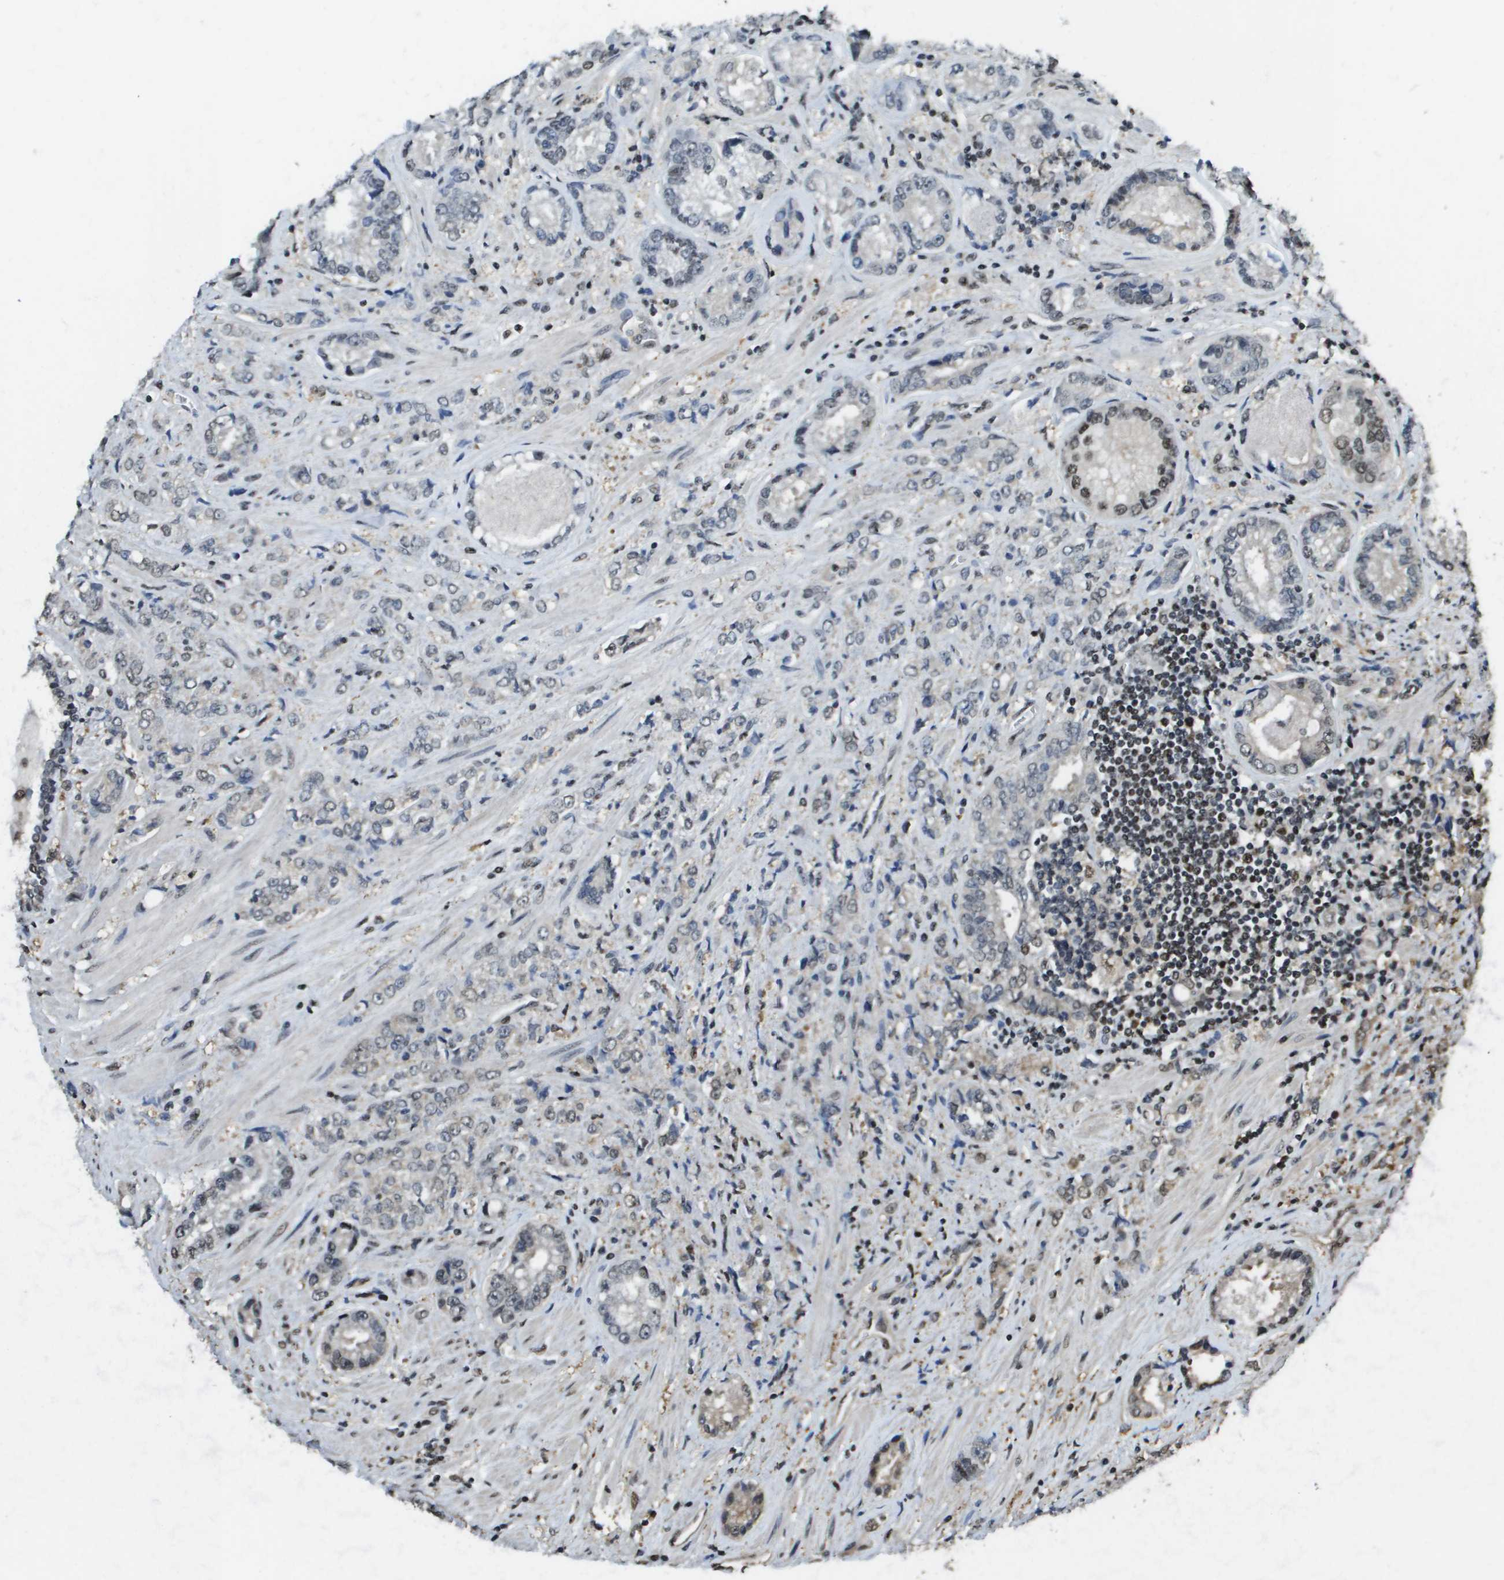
{"staining": {"intensity": "moderate", "quantity": "<25%", "location": "nuclear"}, "tissue": "prostate cancer", "cell_type": "Tumor cells", "image_type": "cancer", "snomed": [{"axis": "morphology", "description": "Adenocarcinoma, High grade"}, {"axis": "topography", "description": "Prostate"}], "caption": "Immunohistochemistry of prostate cancer reveals low levels of moderate nuclear staining in about <25% of tumor cells.", "gene": "SP100", "patient": {"sex": "male", "age": 61}}